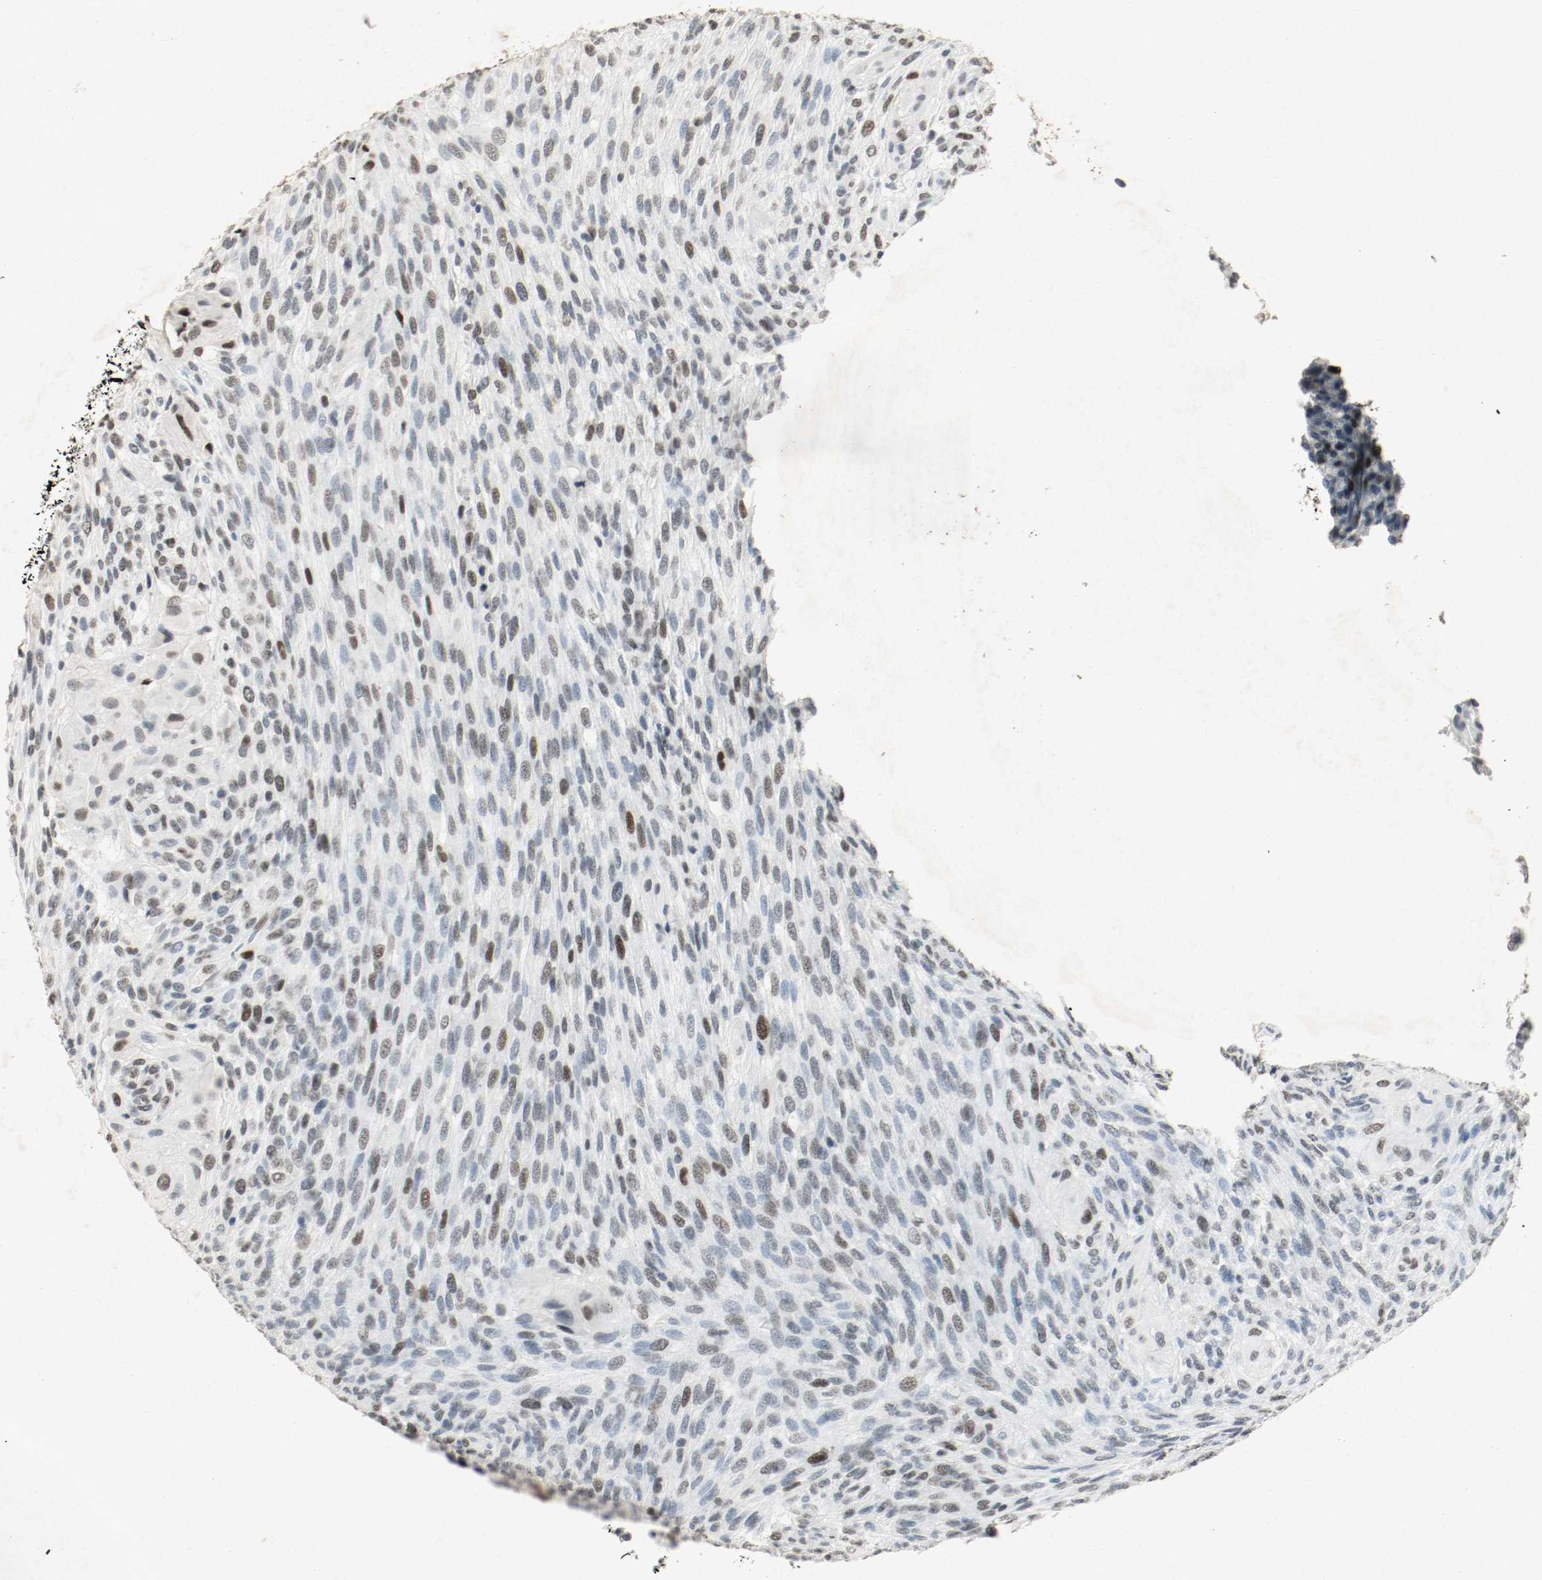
{"staining": {"intensity": "moderate", "quantity": "25%-75%", "location": "nuclear"}, "tissue": "glioma", "cell_type": "Tumor cells", "image_type": "cancer", "snomed": [{"axis": "morphology", "description": "Glioma, malignant, High grade"}, {"axis": "topography", "description": "Cerebral cortex"}], "caption": "Moderate nuclear positivity is appreciated in approximately 25%-75% of tumor cells in malignant glioma (high-grade).", "gene": "DNMT1", "patient": {"sex": "female", "age": 55}}